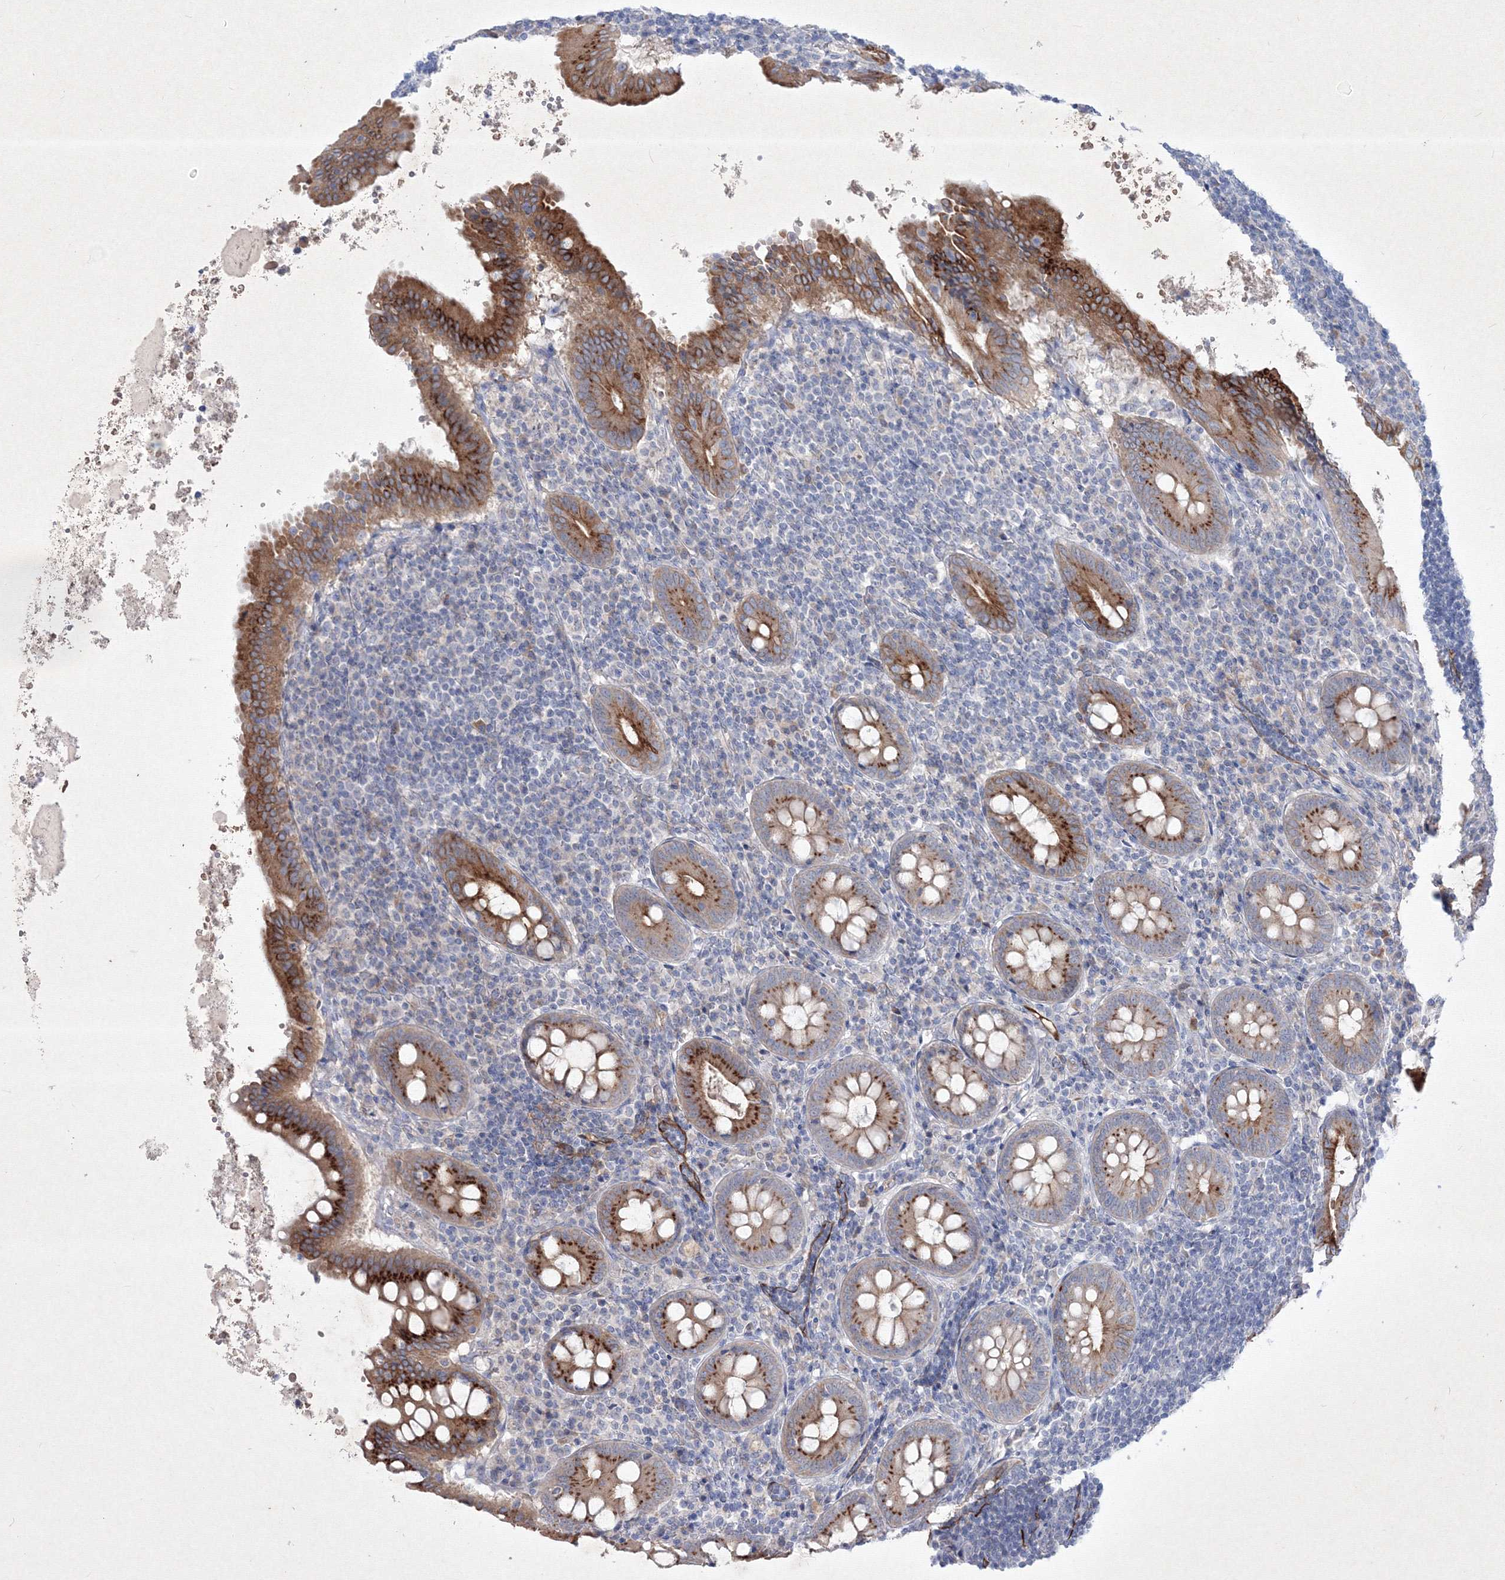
{"staining": {"intensity": "strong", "quantity": "25%-75%", "location": "cytoplasmic/membranous"}, "tissue": "appendix", "cell_type": "Glandular cells", "image_type": "normal", "snomed": [{"axis": "morphology", "description": "Normal tissue, NOS"}, {"axis": "topography", "description": "Appendix"}], "caption": "Strong cytoplasmic/membranous positivity for a protein is appreciated in about 25%-75% of glandular cells of unremarkable appendix using IHC.", "gene": "TMEM139", "patient": {"sex": "female", "age": 54}}